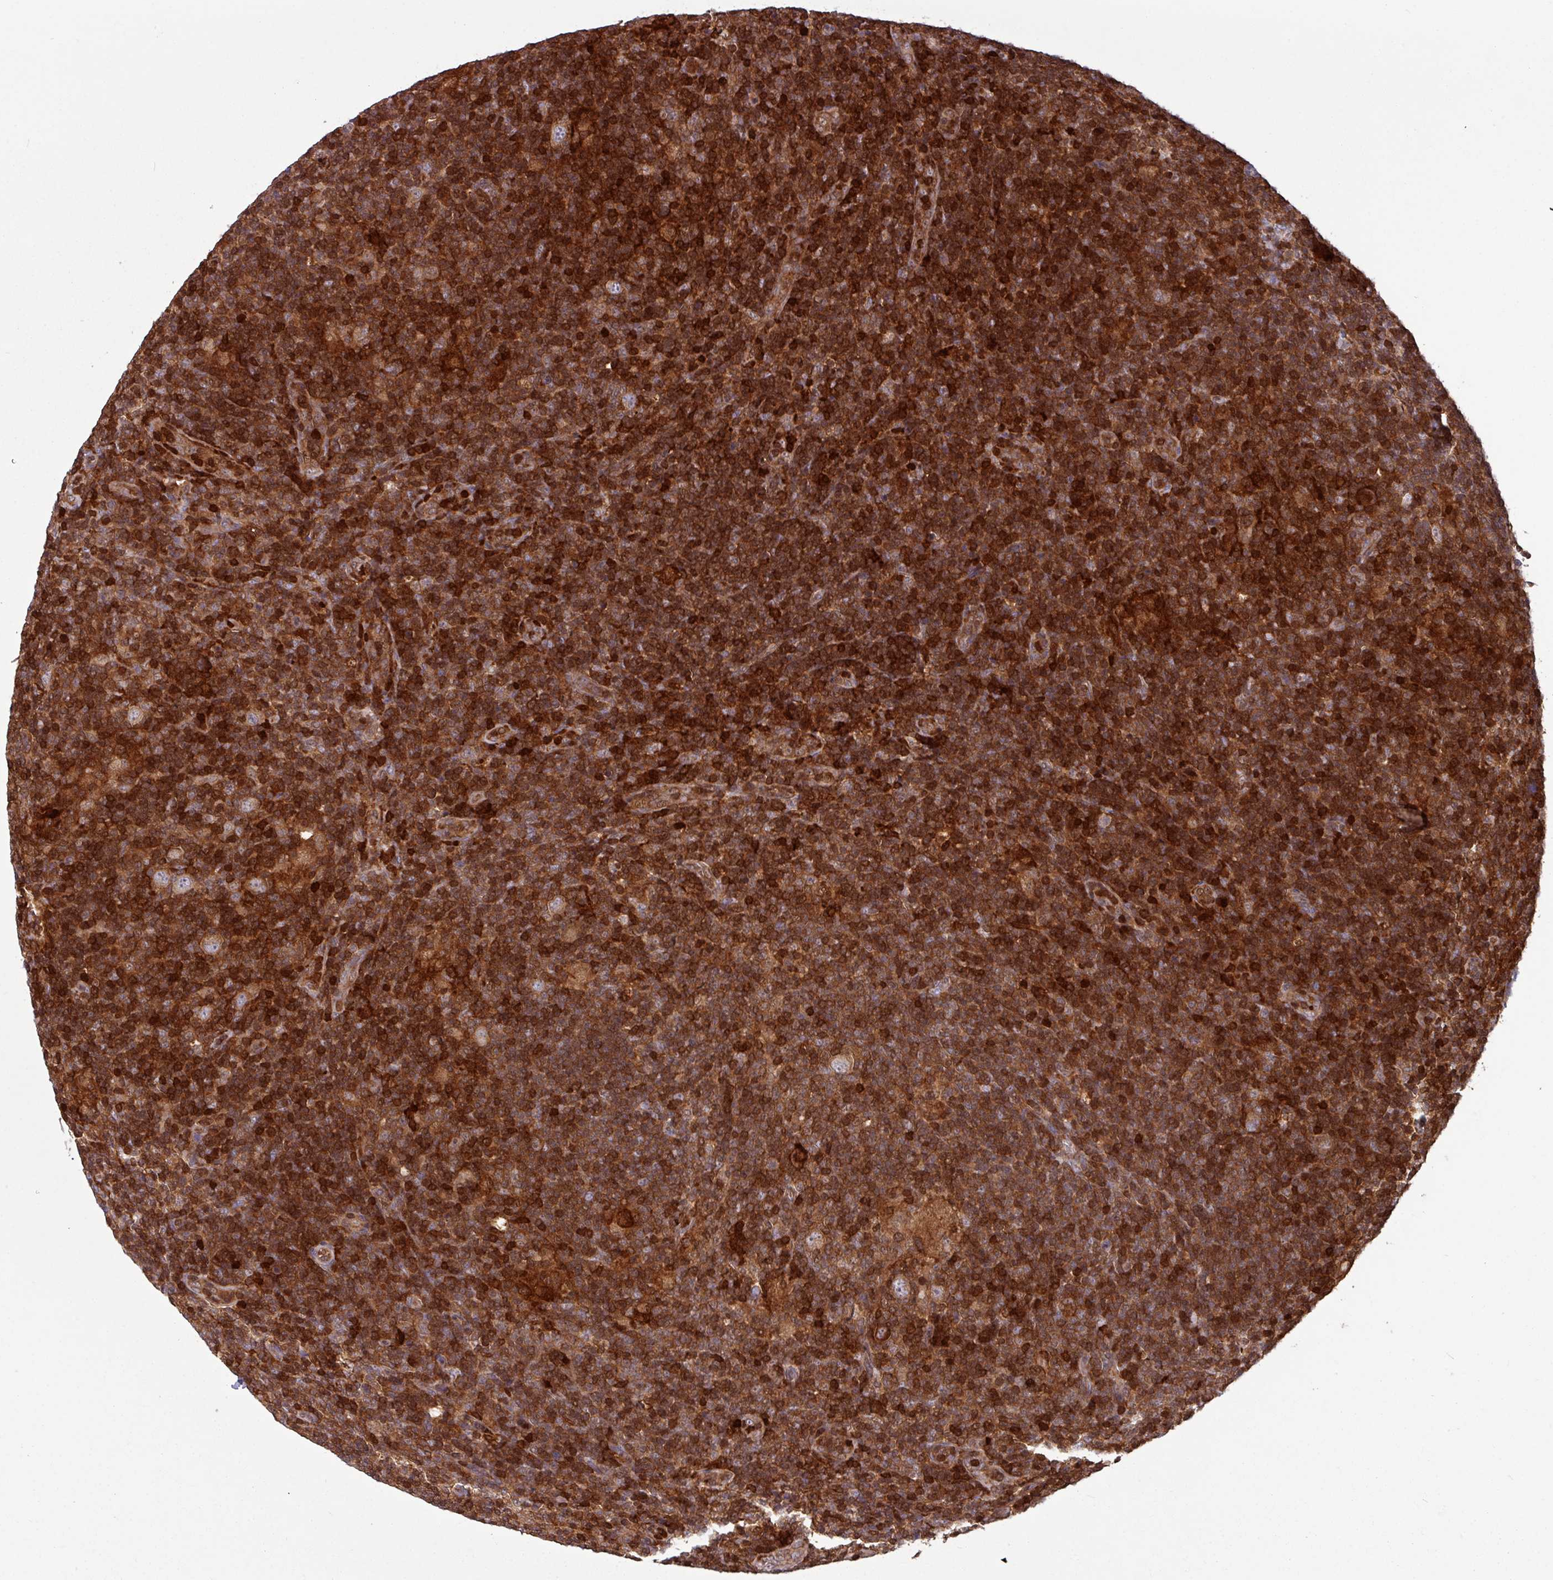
{"staining": {"intensity": "moderate", "quantity": ">75%", "location": "cytoplasmic/membranous"}, "tissue": "lymphoma", "cell_type": "Tumor cells", "image_type": "cancer", "snomed": [{"axis": "morphology", "description": "Hodgkin's disease, NOS"}, {"axis": "topography", "description": "Lymph node"}], "caption": "Tumor cells exhibit moderate cytoplasmic/membranous expression in about >75% of cells in Hodgkin's disease.", "gene": "SEC61G", "patient": {"sex": "female", "age": 57}}